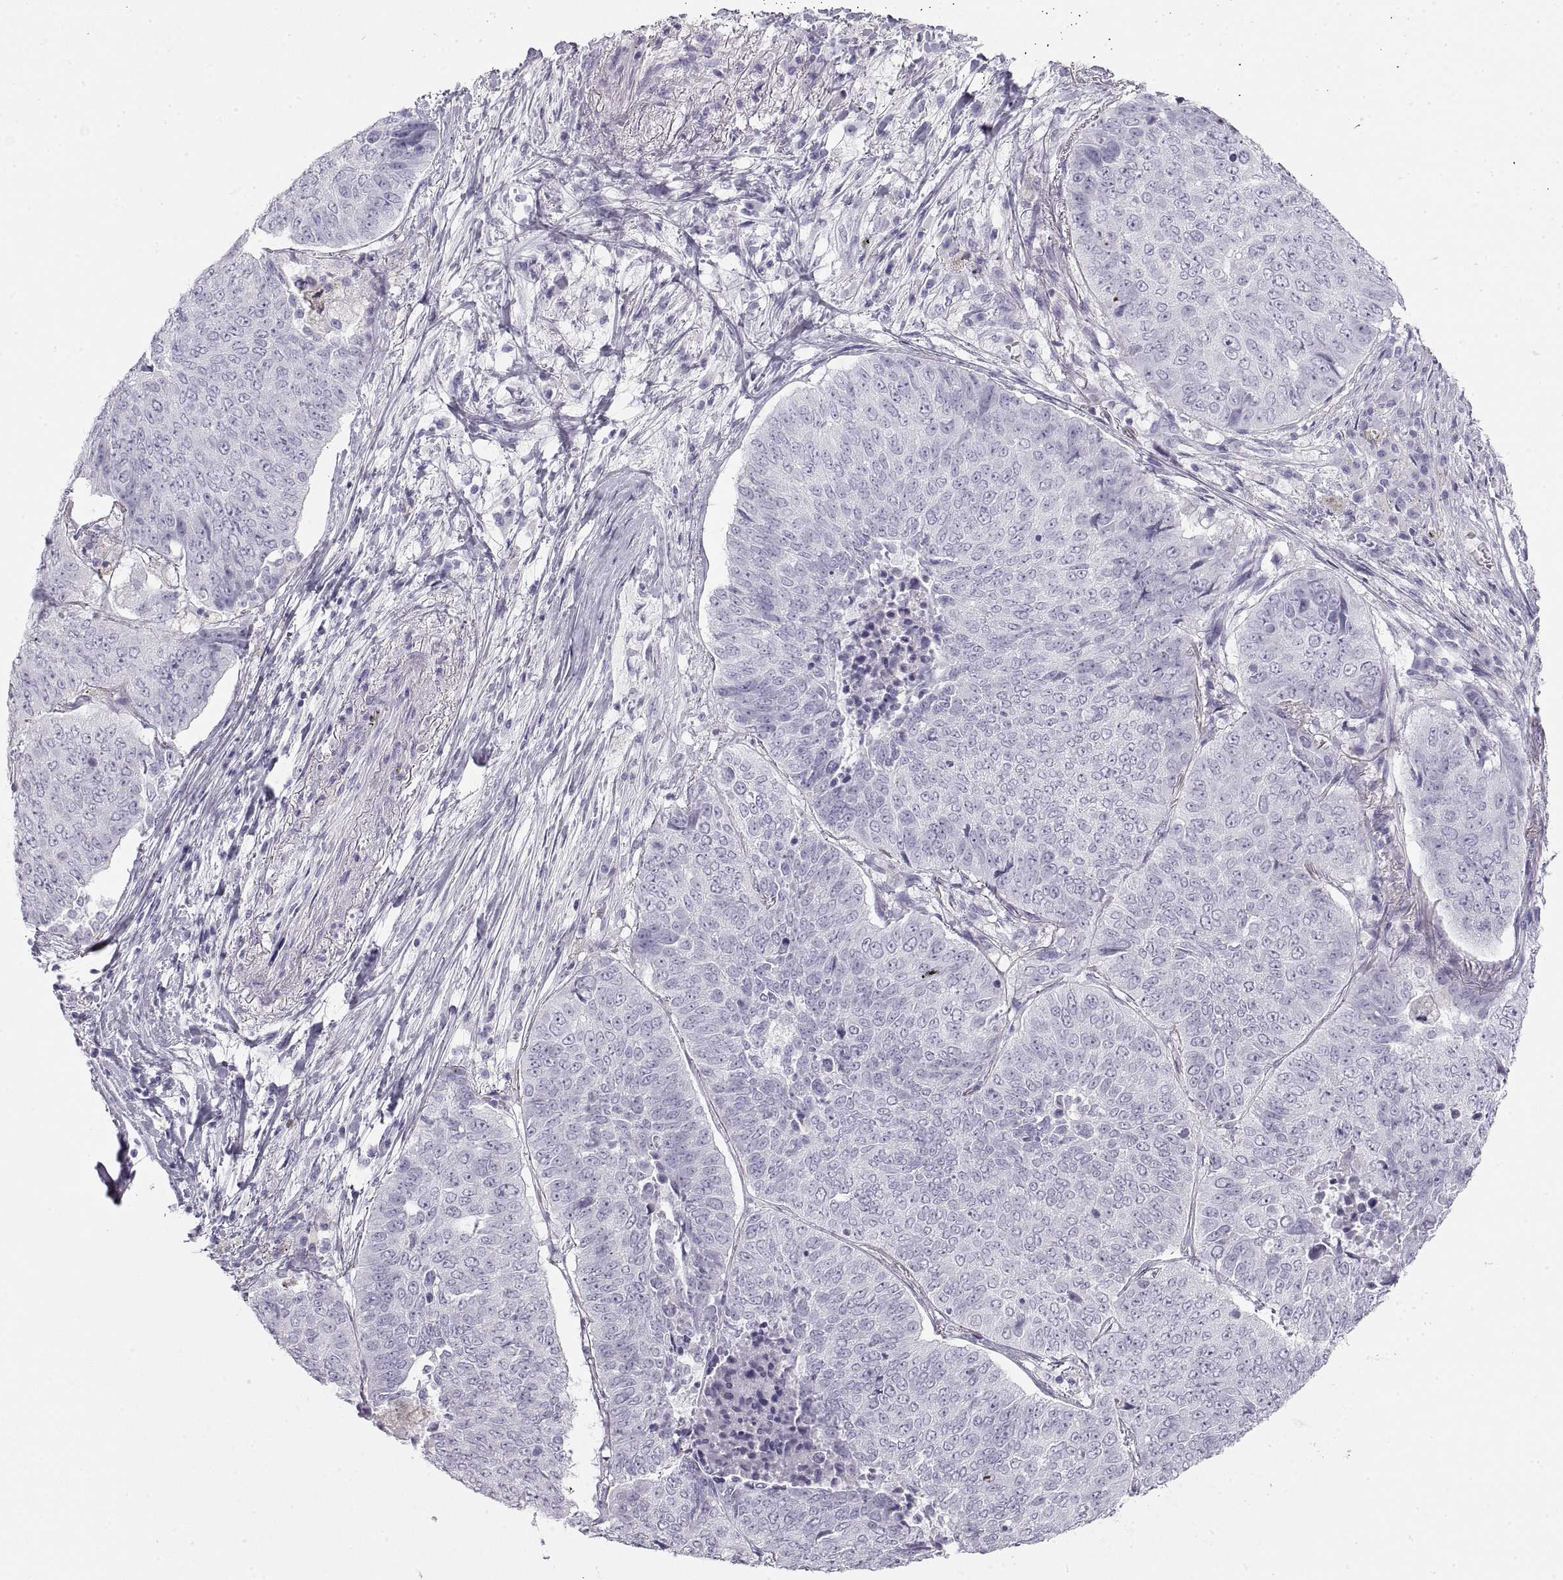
{"staining": {"intensity": "negative", "quantity": "none", "location": "none"}, "tissue": "lung cancer", "cell_type": "Tumor cells", "image_type": "cancer", "snomed": [{"axis": "morphology", "description": "Normal tissue, NOS"}, {"axis": "morphology", "description": "Squamous cell carcinoma, NOS"}, {"axis": "topography", "description": "Bronchus"}, {"axis": "topography", "description": "Lung"}], "caption": "Tumor cells show no significant positivity in lung cancer (squamous cell carcinoma). (DAB (3,3'-diaminobenzidine) IHC with hematoxylin counter stain).", "gene": "SEMG1", "patient": {"sex": "male", "age": 64}}